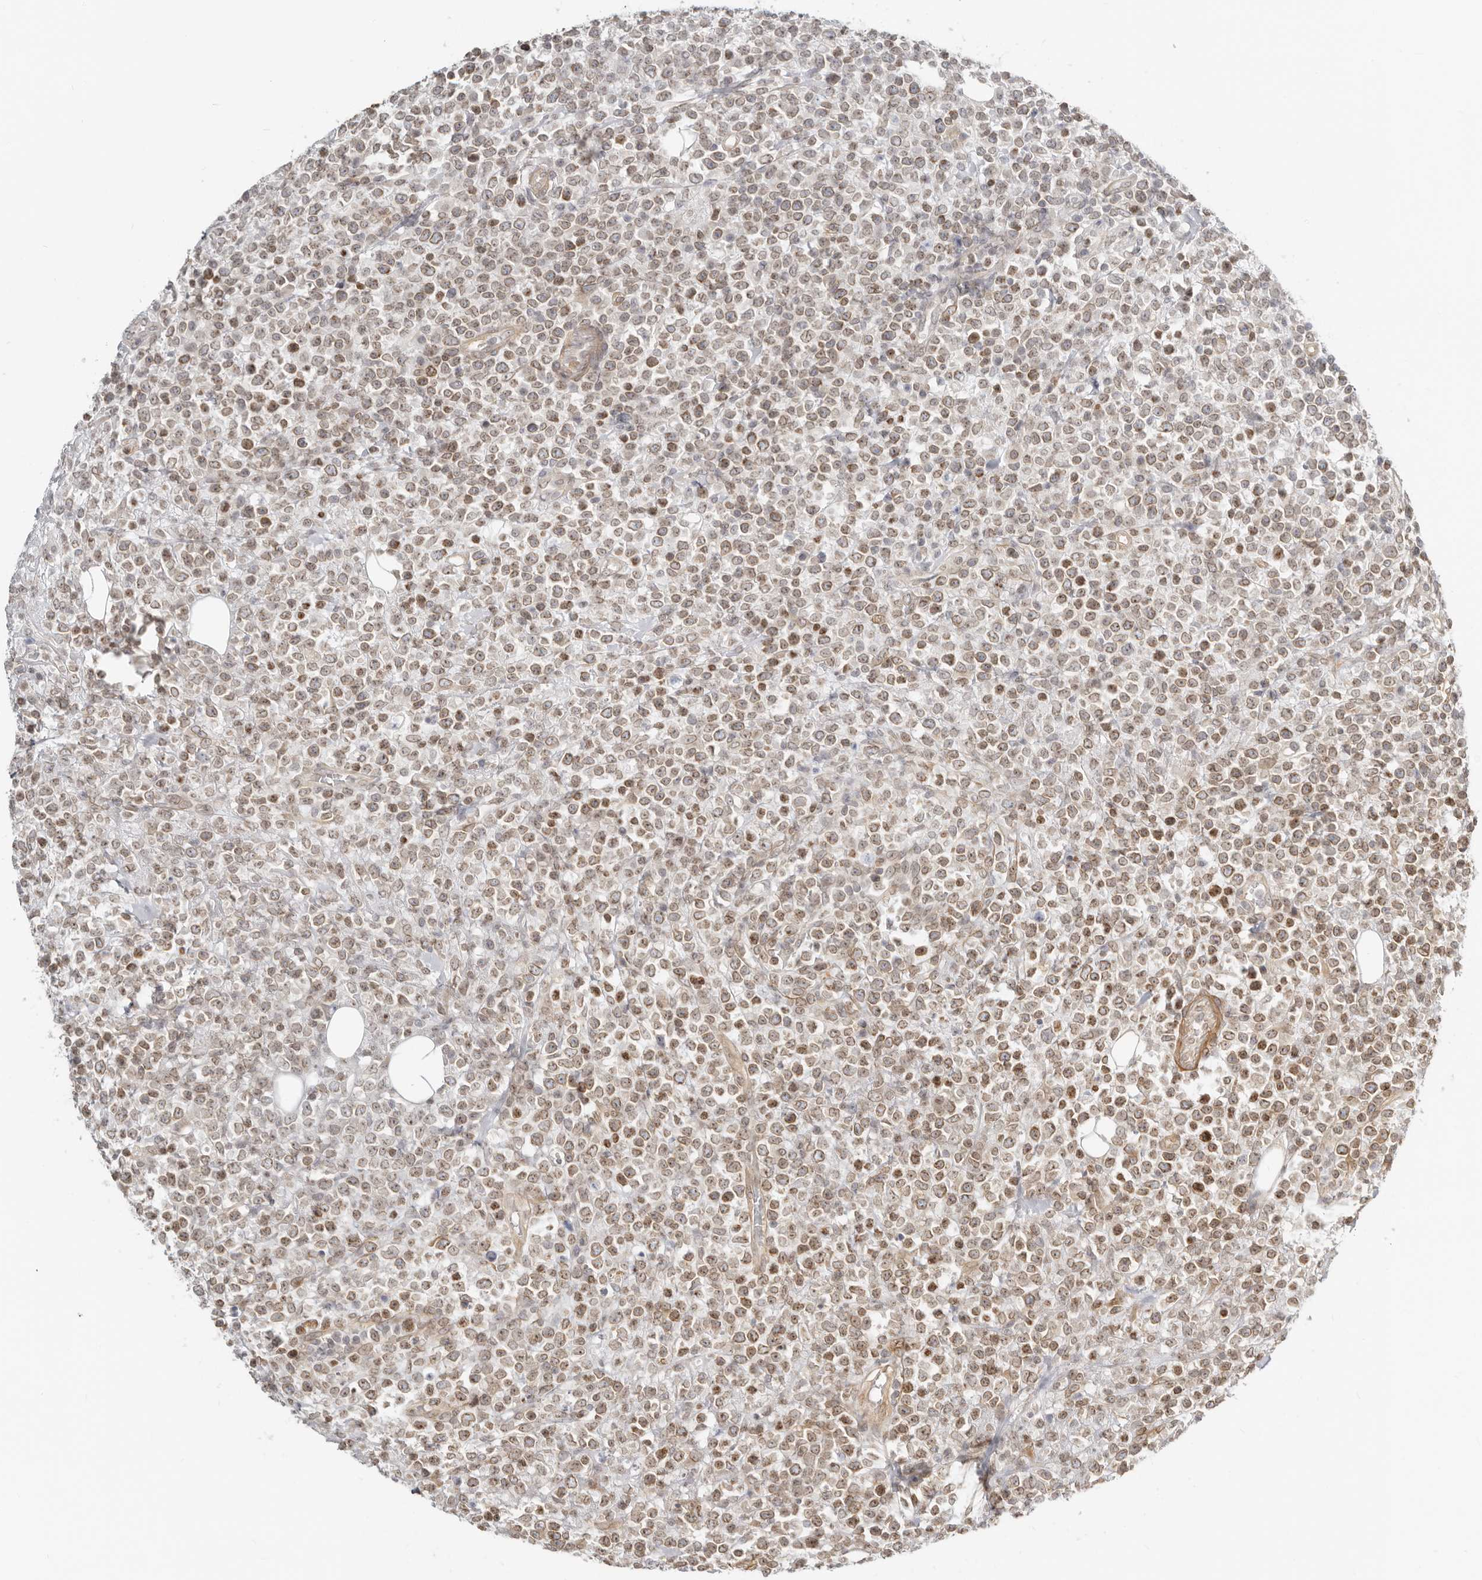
{"staining": {"intensity": "moderate", "quantity": ">75%", "location": "cytoplasmic/membranous,nuclear"}, "tissue": "lymphoma", "cell_type": "Tumor cells", "image_type": "cancer", "snomed": [{"axis": "morphology", "description": "Malignant lymphoma, non-Hodgkin's type, High grade"}, {"axis": "topography", "description": "Colon"}], "caption": "Brown immunohistochemical staining in high-grade malignant lymphoma, non-Hodgkin's type exhibits moderate cytoplasmic/membranous and nuclear staining in approximately >75% of tumor cells. (Brightfield microscopy of DAB IHC at high magnification).", "gene": "NUP153", "patient": {"sex": "female", "age": 53}}